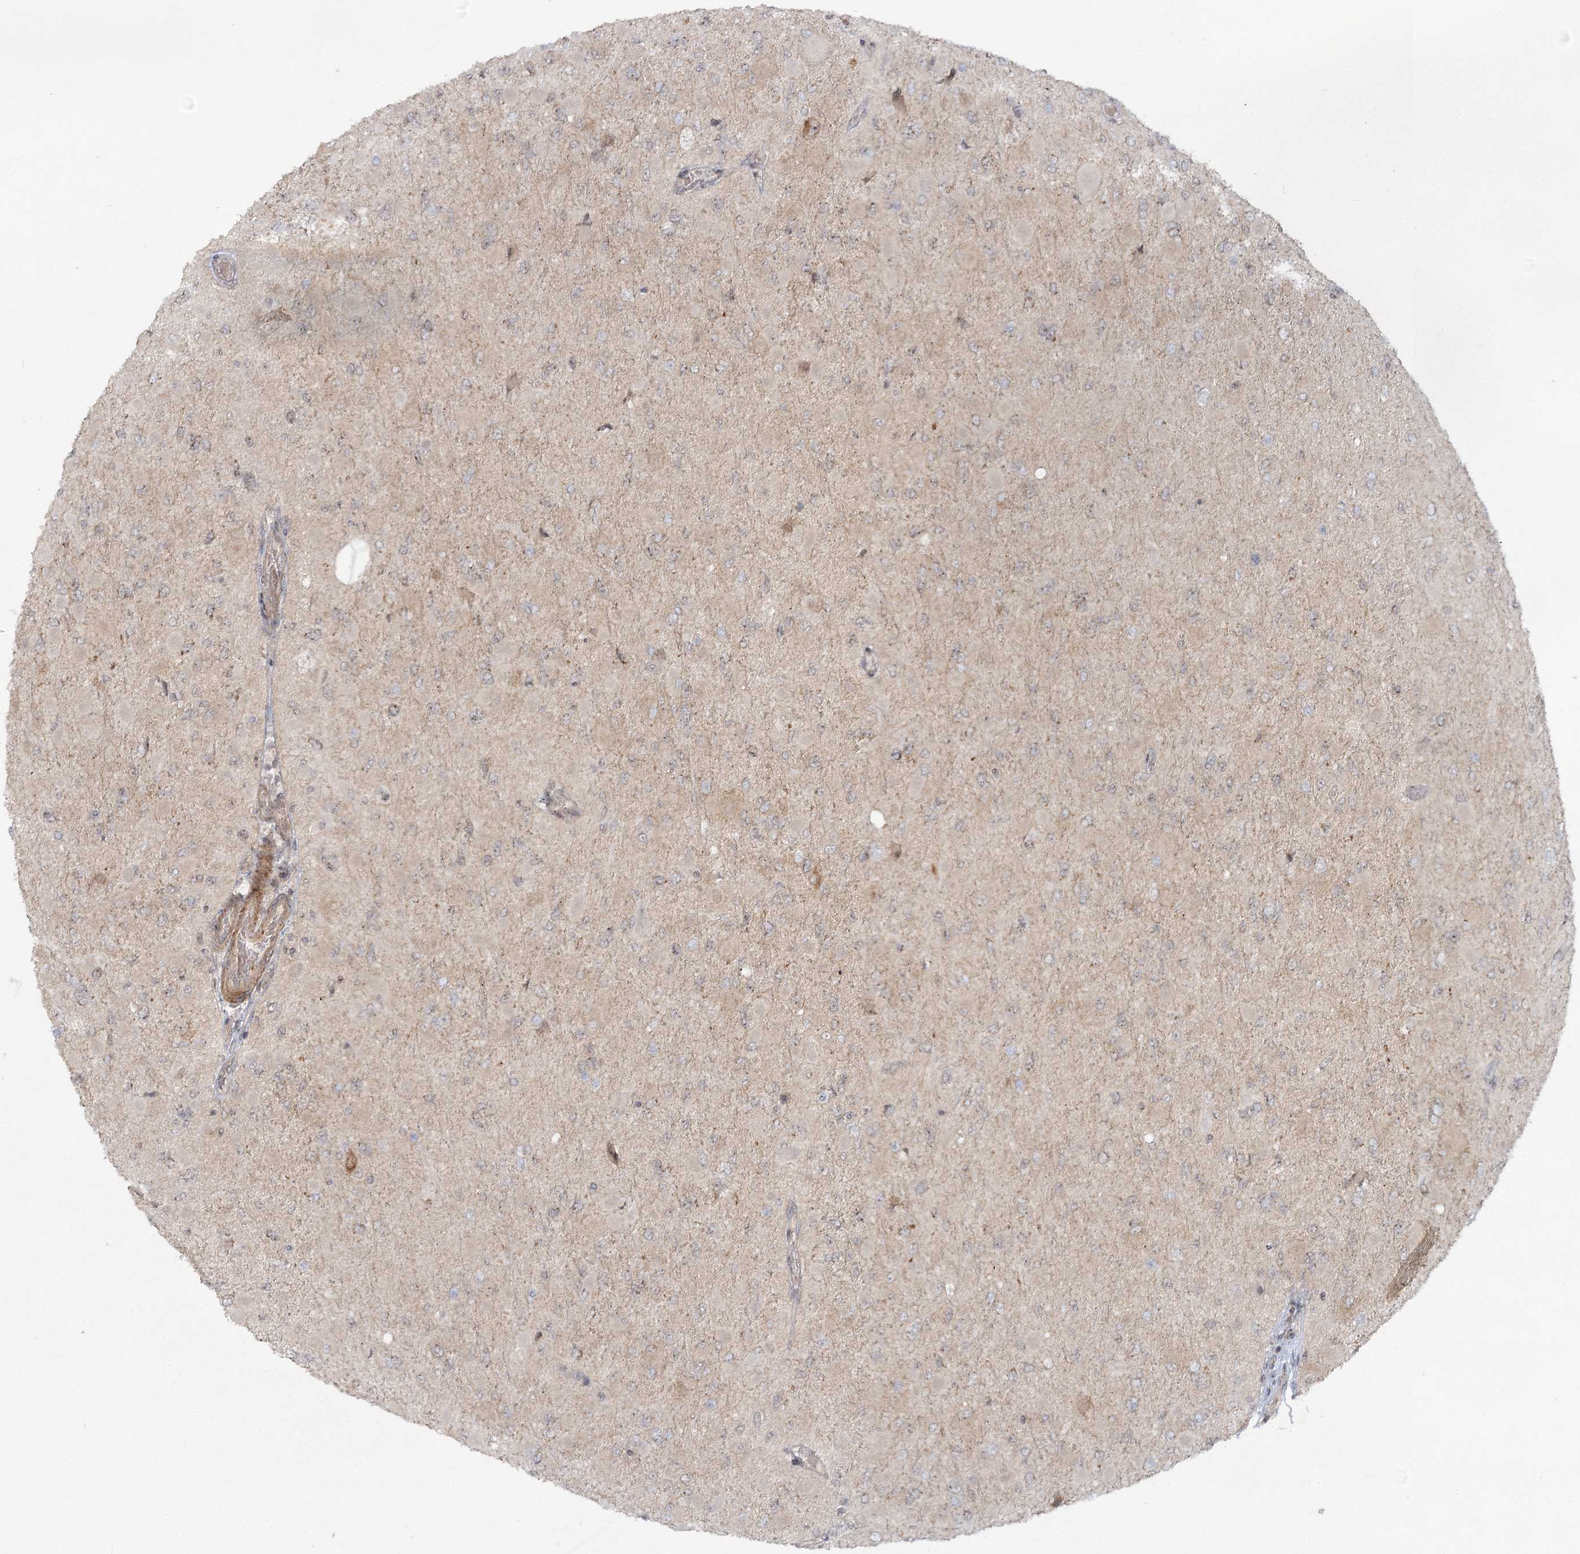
{"staining": {"intensity": "negative", "quantity": "none", "location": "none"}, "tissue": "glioma", "cell_type": "Tumor cells", "image_type": "cancer", "snomed": [{"axis": "morphology", "description": "Glioma, malignant, High grade"}, {"axis": "topography", "description": "Cerebral cortex"}], "caption": "IHC micrograph of neoplastic tissue: malignant glioma (high-grade) stained with DAB (3,3'-diaminobenzidine) reveals no significant protein staining in tumor cells.", "gene": "SH2D3A", "patient": {"sex": "female", "age": 36}}